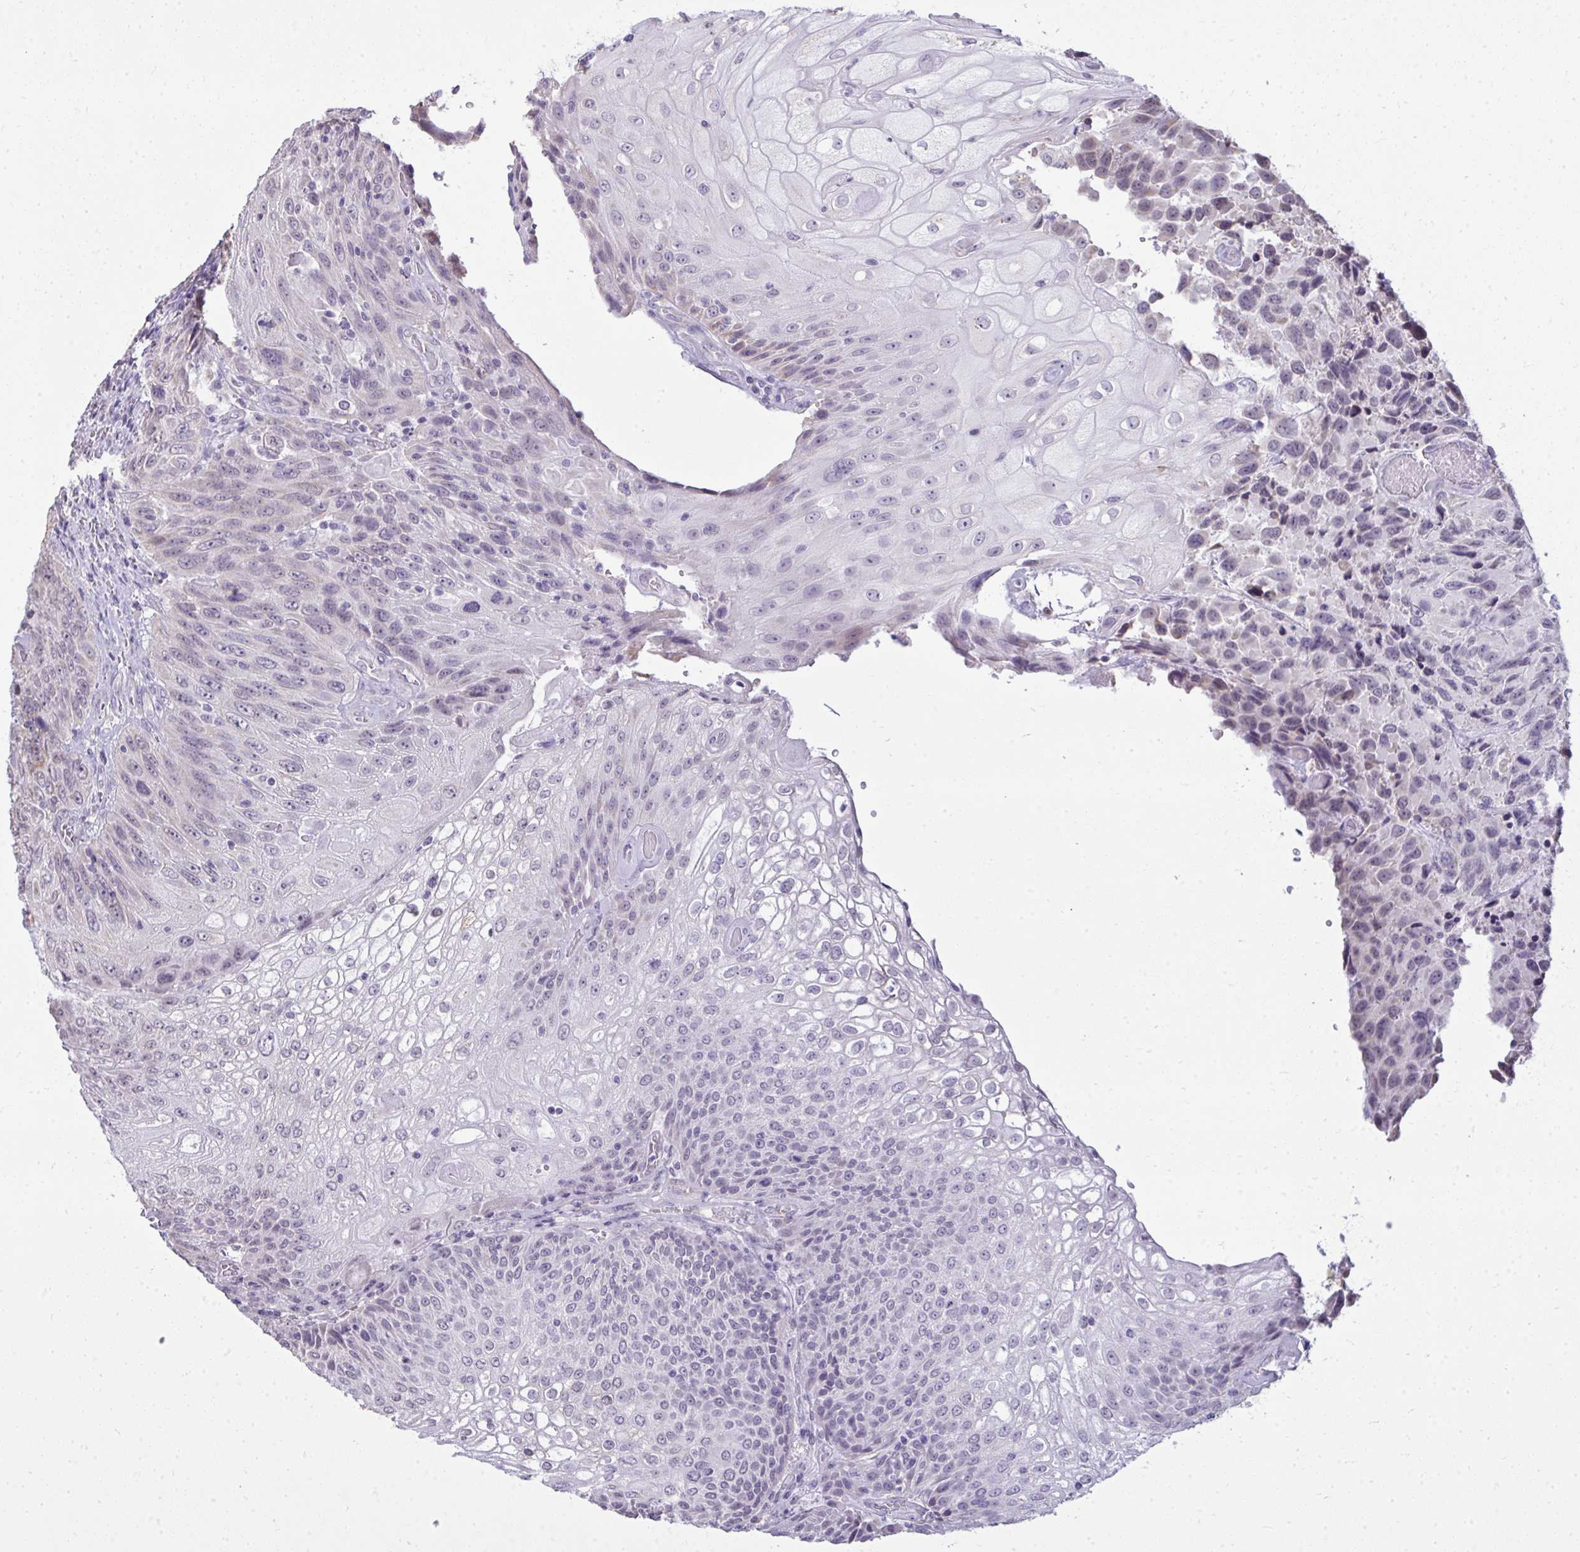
{"staining": {"intensity": "negative", "quantity": "none", "location": "none"}, "tissue": "urothelial cancer", "cell_type": "Tumor cells", "image_type": "cancer", "snomed": [{"axis": "morphology", "description": "Urothelial carcinoma, High grade"}, {"axis": "topography", "description": "Urinary bladder"}], "caption": "Urothelial cancer stained for a protein using immunohistochemistry (IHC) reveals no positivity tumor cells.", "gene": "NPPA", "patient": {"sex": "female", "age": 70}}